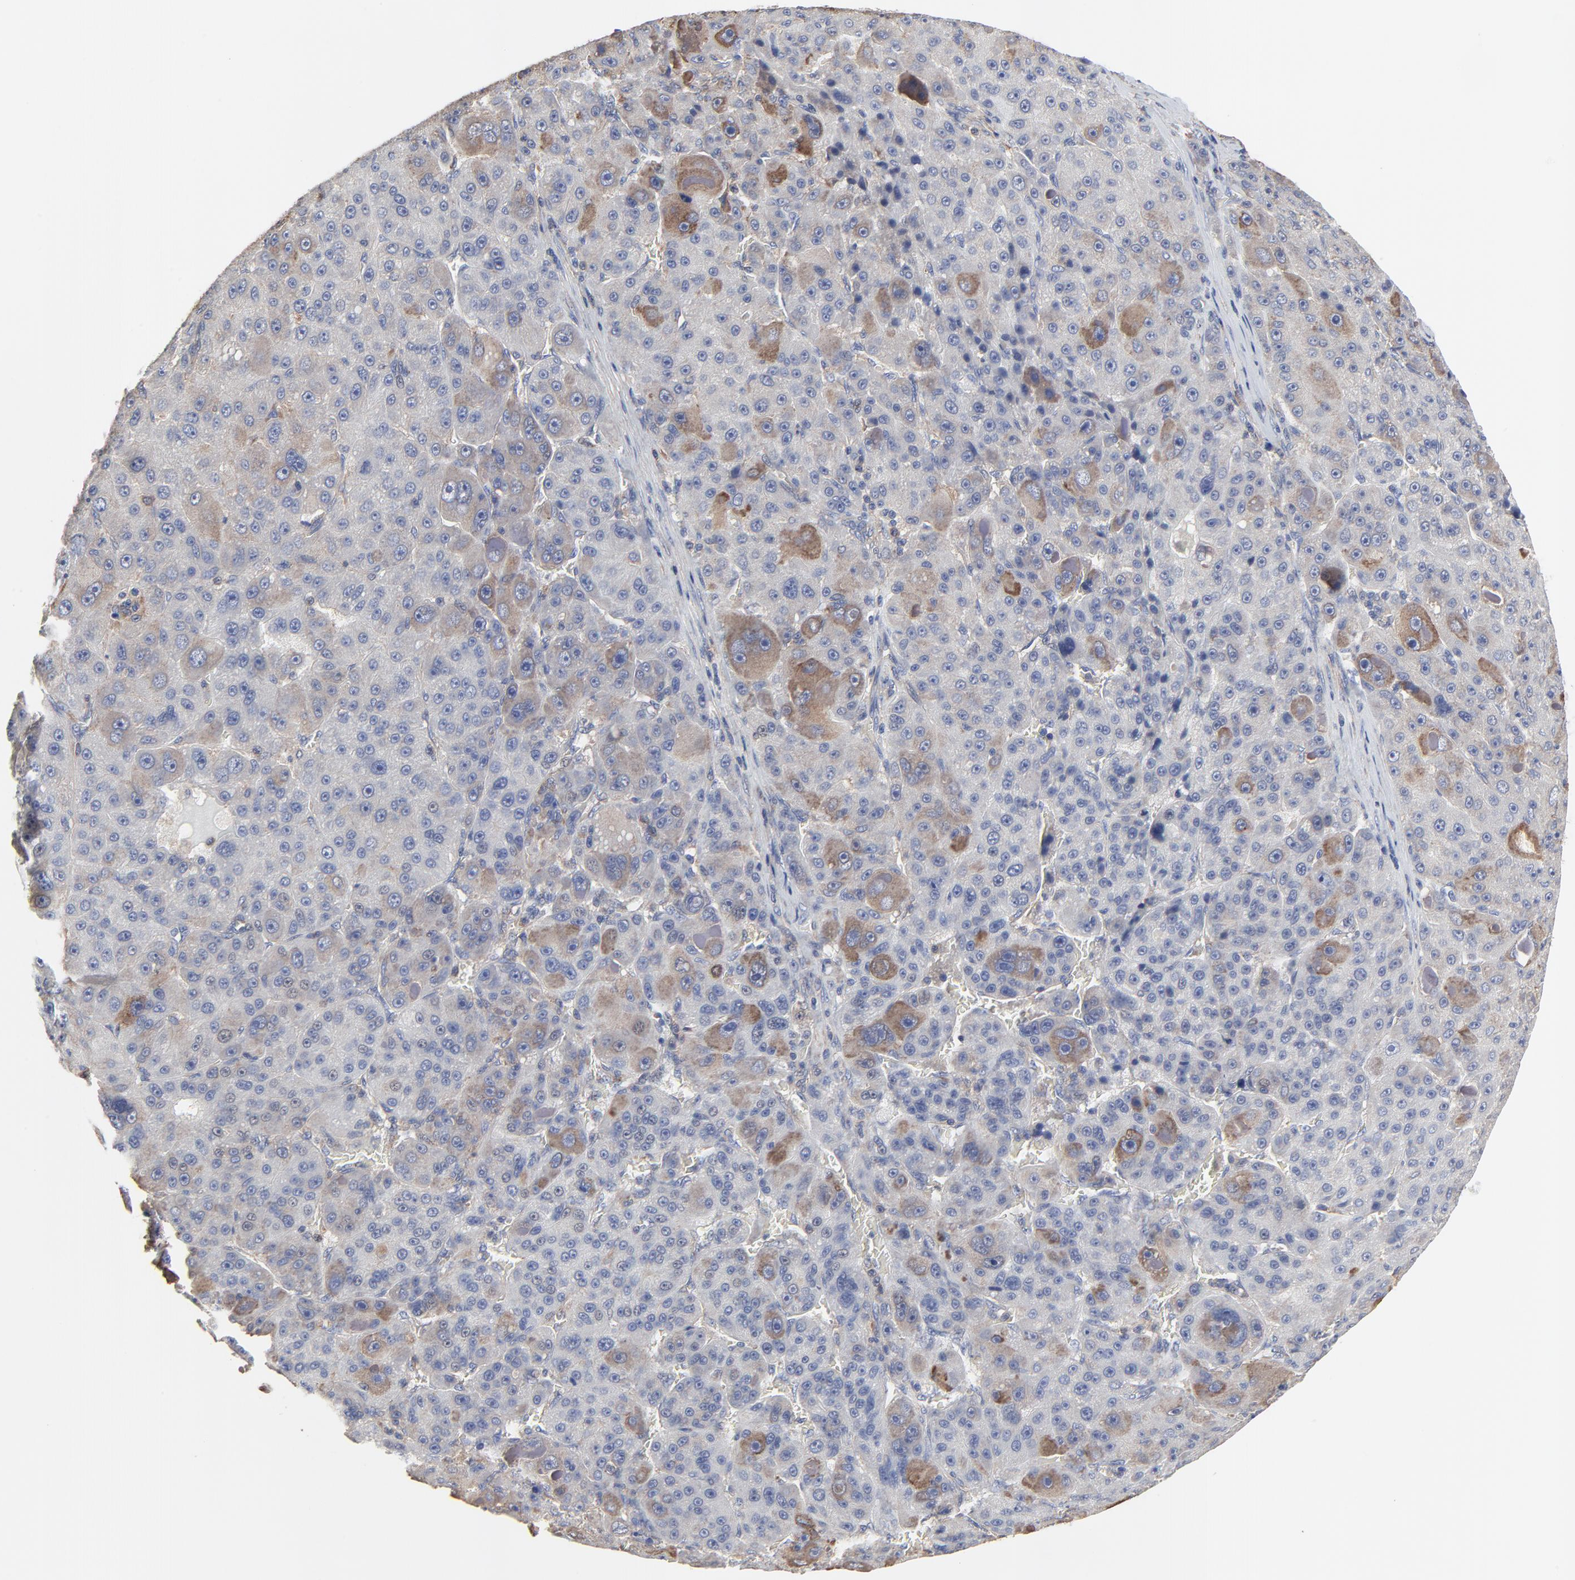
{"staining": {"intensity": "moderate", "quantity": "25%-75%", "location": "cytoplasmic/membranous"}, "tissue": "liver cancer", "cell_type": "Tumor cells", "image_type": "cancer", "snomed": [{"axis": "morphology", "description": "Carcinoma, Hepatocellular, NOS"}, {"axis": "topography", "description": "Liver"}], "caption": "There is medium levels of moderate cytoplasmic/membranous positivity in tumor cells of hepatocellular carcinoma (liver), as demonstrated by immunohistochemical staining (brown color).", "gene": "NXF3", "patient": {"sex": "male", "age": 76}}